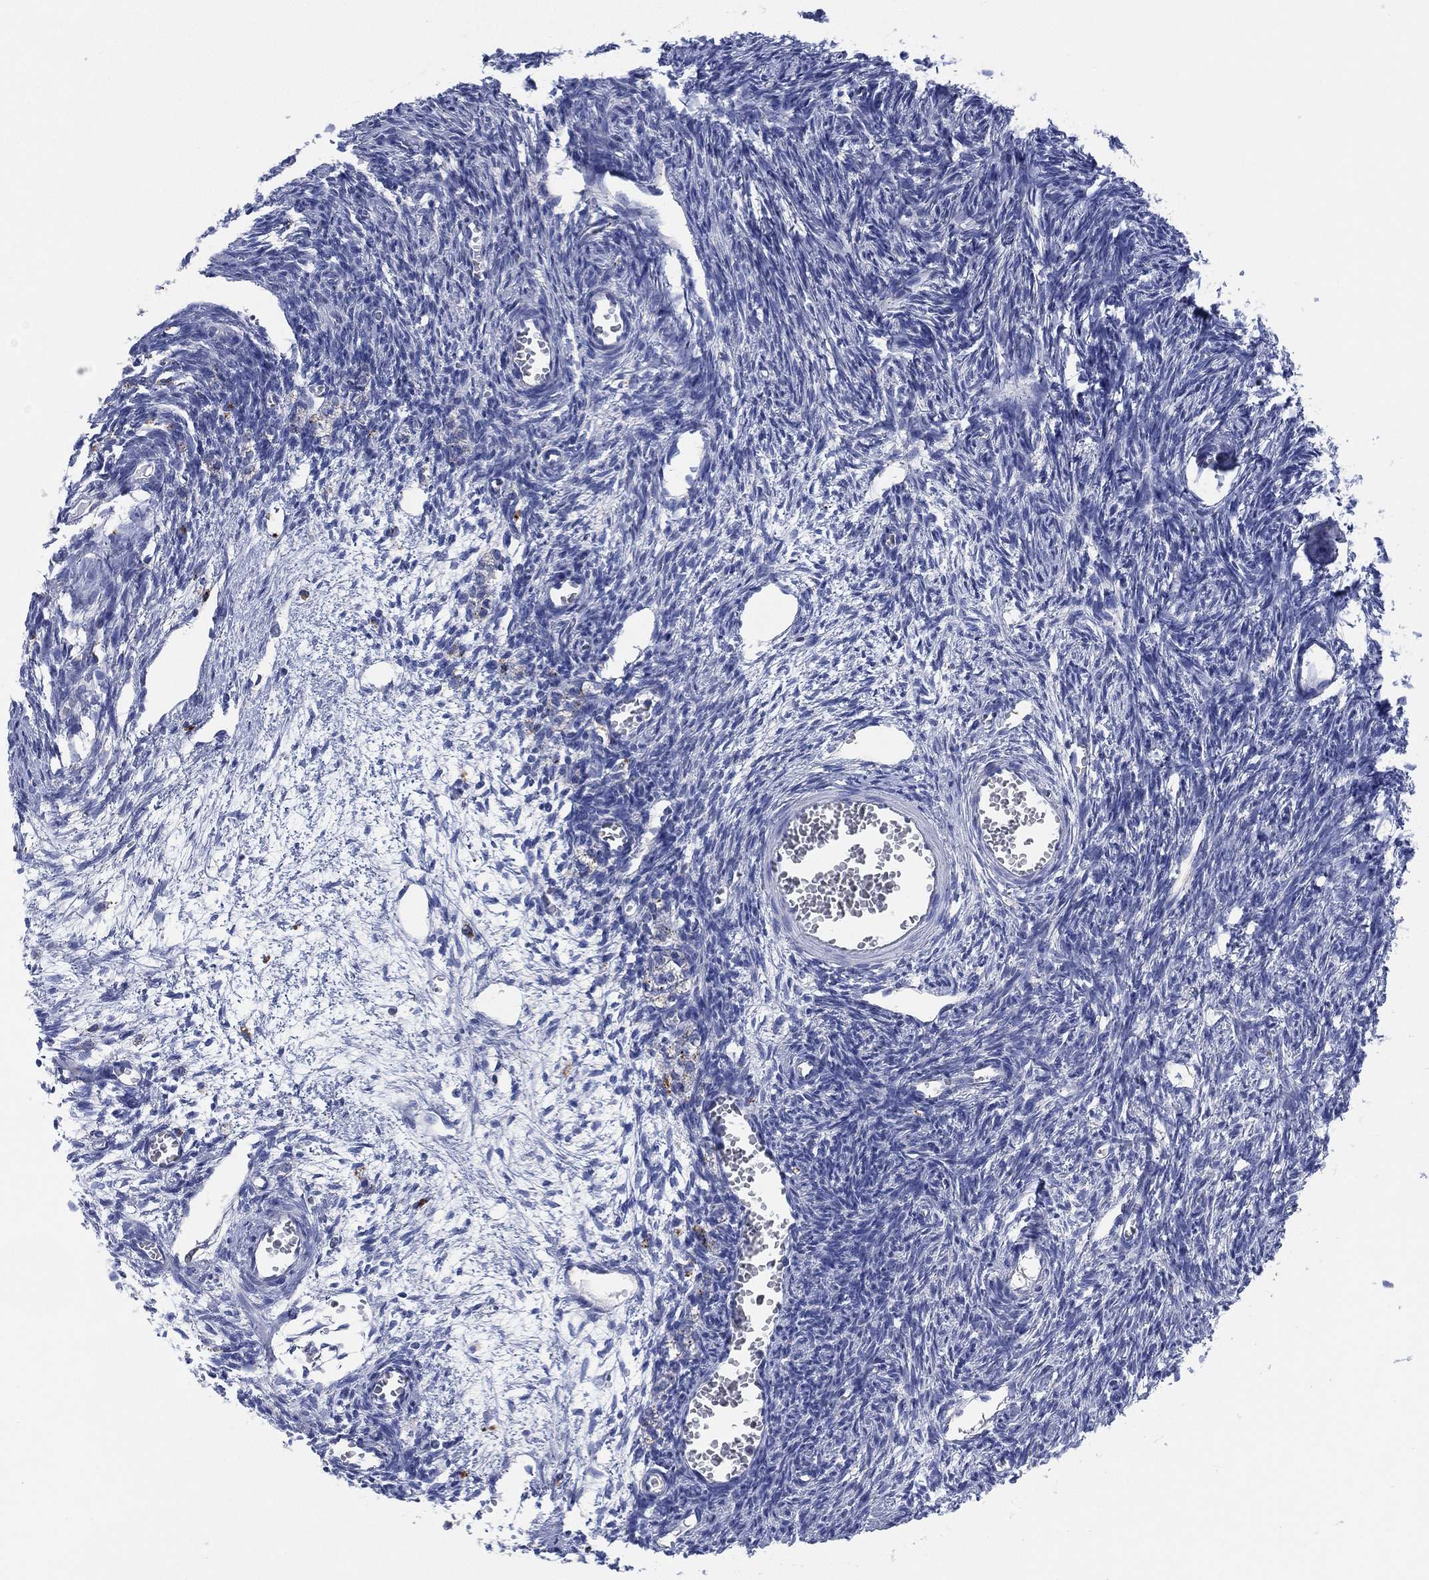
{"staining": {"intensity": "negative", "quantity": "none", "location": "none"}, "tissue": "ovary", "cell_type": "Ovarian stroma cells", "image_type": "normal", "snomed": [{"axis": "morphology", "description": "Normal tissue, NOS"}, {"axis": "topography", "description": "Ovary"}], "caption": "Immunohistochemistry (IHC) photomicrograph of benign human ovary stained for a protein (brown), which exhibits no positivity in ovarian stroma cells.", "gene": "GALNS", "patient": {"sex": "female", "age": 27}}